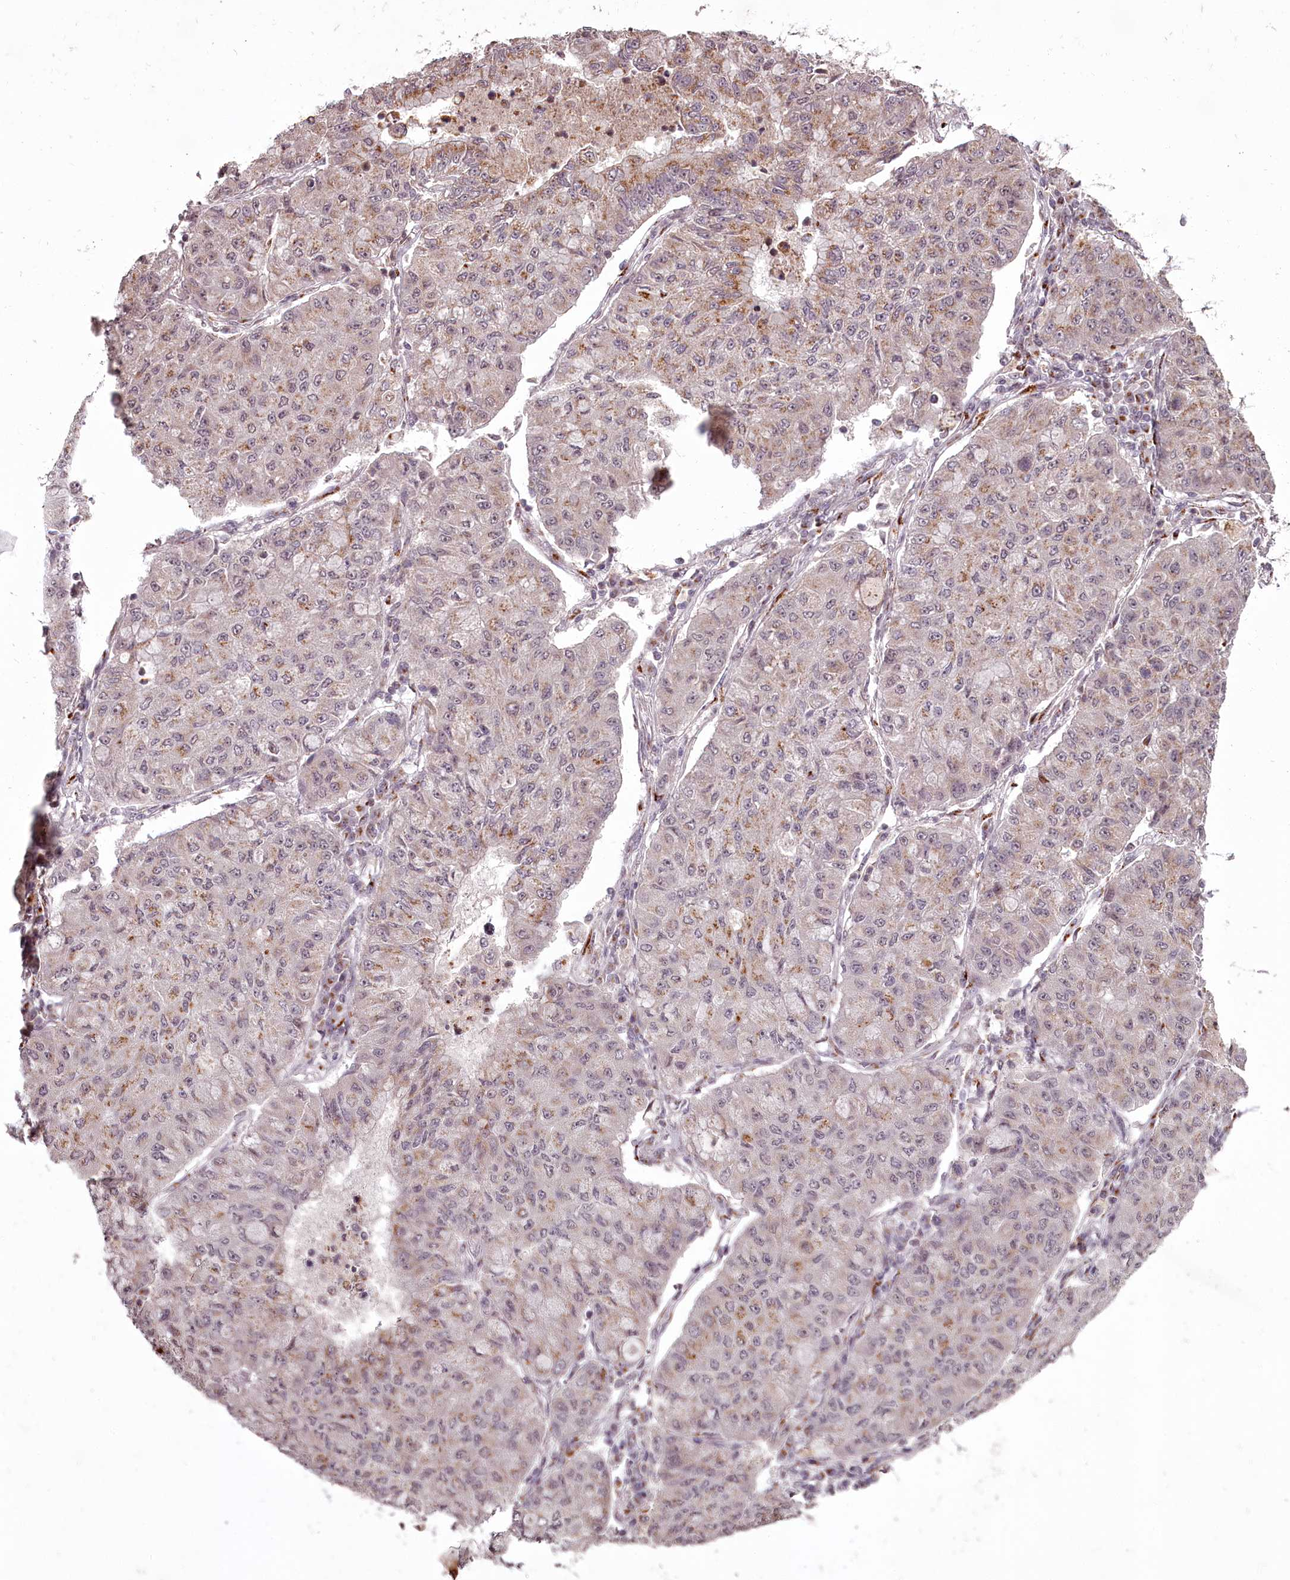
{"staining": {"intensity": "moderate", "quantity": "25%-75%", "location": "nuclear"}, "tissue": "lung cancer", "cell_type": "Tumor cells", "image_type": "cancer", "snomed": [{"axis": "morphology", "description": "Squamous cell carcinoma, NOS"}, {"axis": "topography", "description": "Lung"}], "caption": "Immunohistochemical staining of lung squamous cell carcinoma displays medium levels of moderate nuclear expression in about 25%-75% of tumor cells. (brown staining indicates protein expression, while blue staining denotes nuclei).", "gene": "CEP83", "patient": {"sex": "male", "age": 74}}